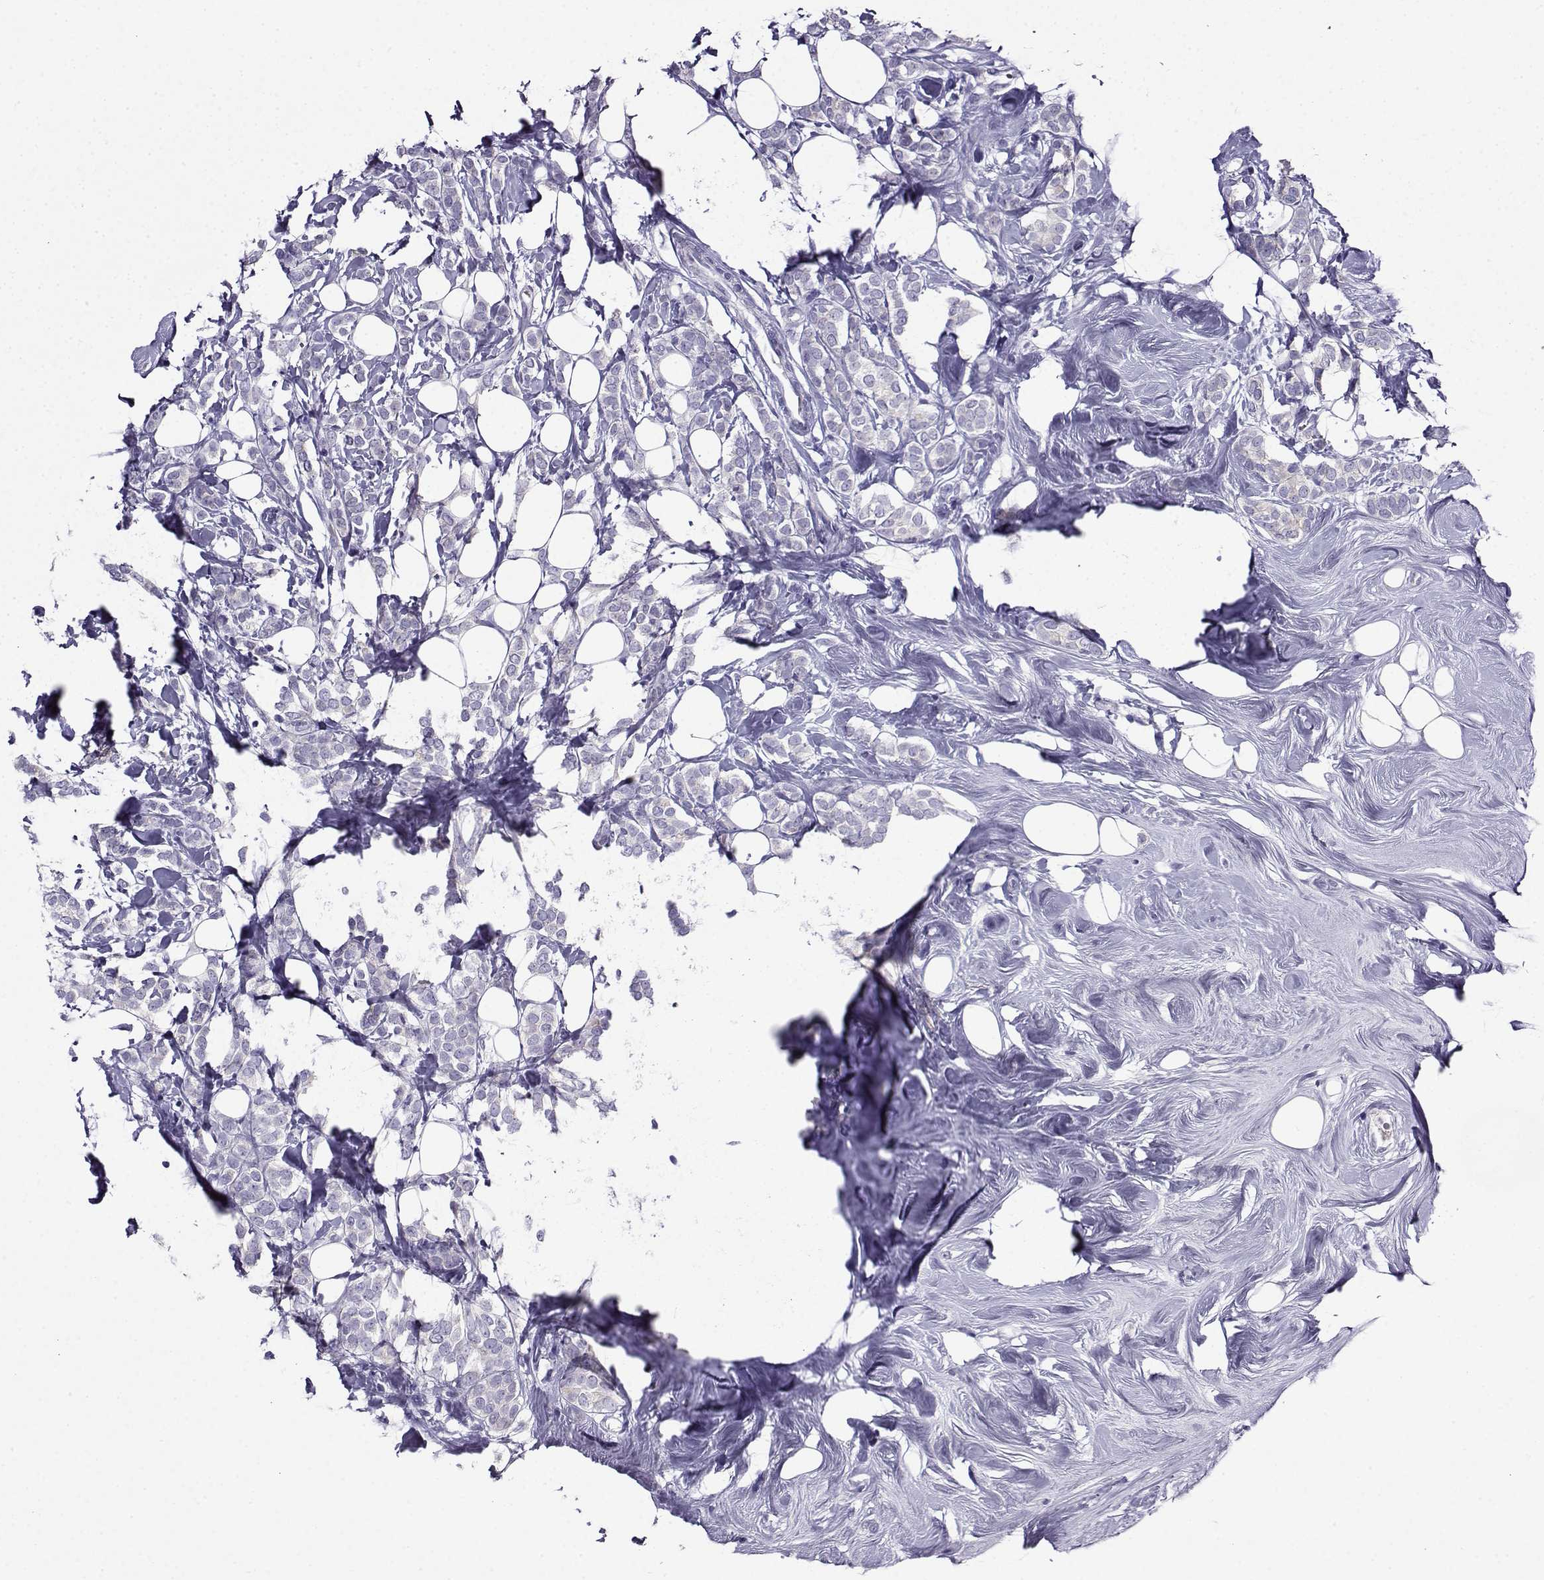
{"staining": {"intensity": "negative", "quantity": "none", "location": "none"}, "tissue": "breast cancer", "cell_type": "Tumor cells", "image_type": "cancer", "snomed": [{"axis": "morphology", "description": "Lobular carcinoma"}, {"axis": "topography", "description": "Breast"}], "caption": "The histopathology image shows no significant expression in tumor cells of lobular carcinoma (breast).", "gene": "LINGO1", "patient": {"sex": "female", "age": 49}}